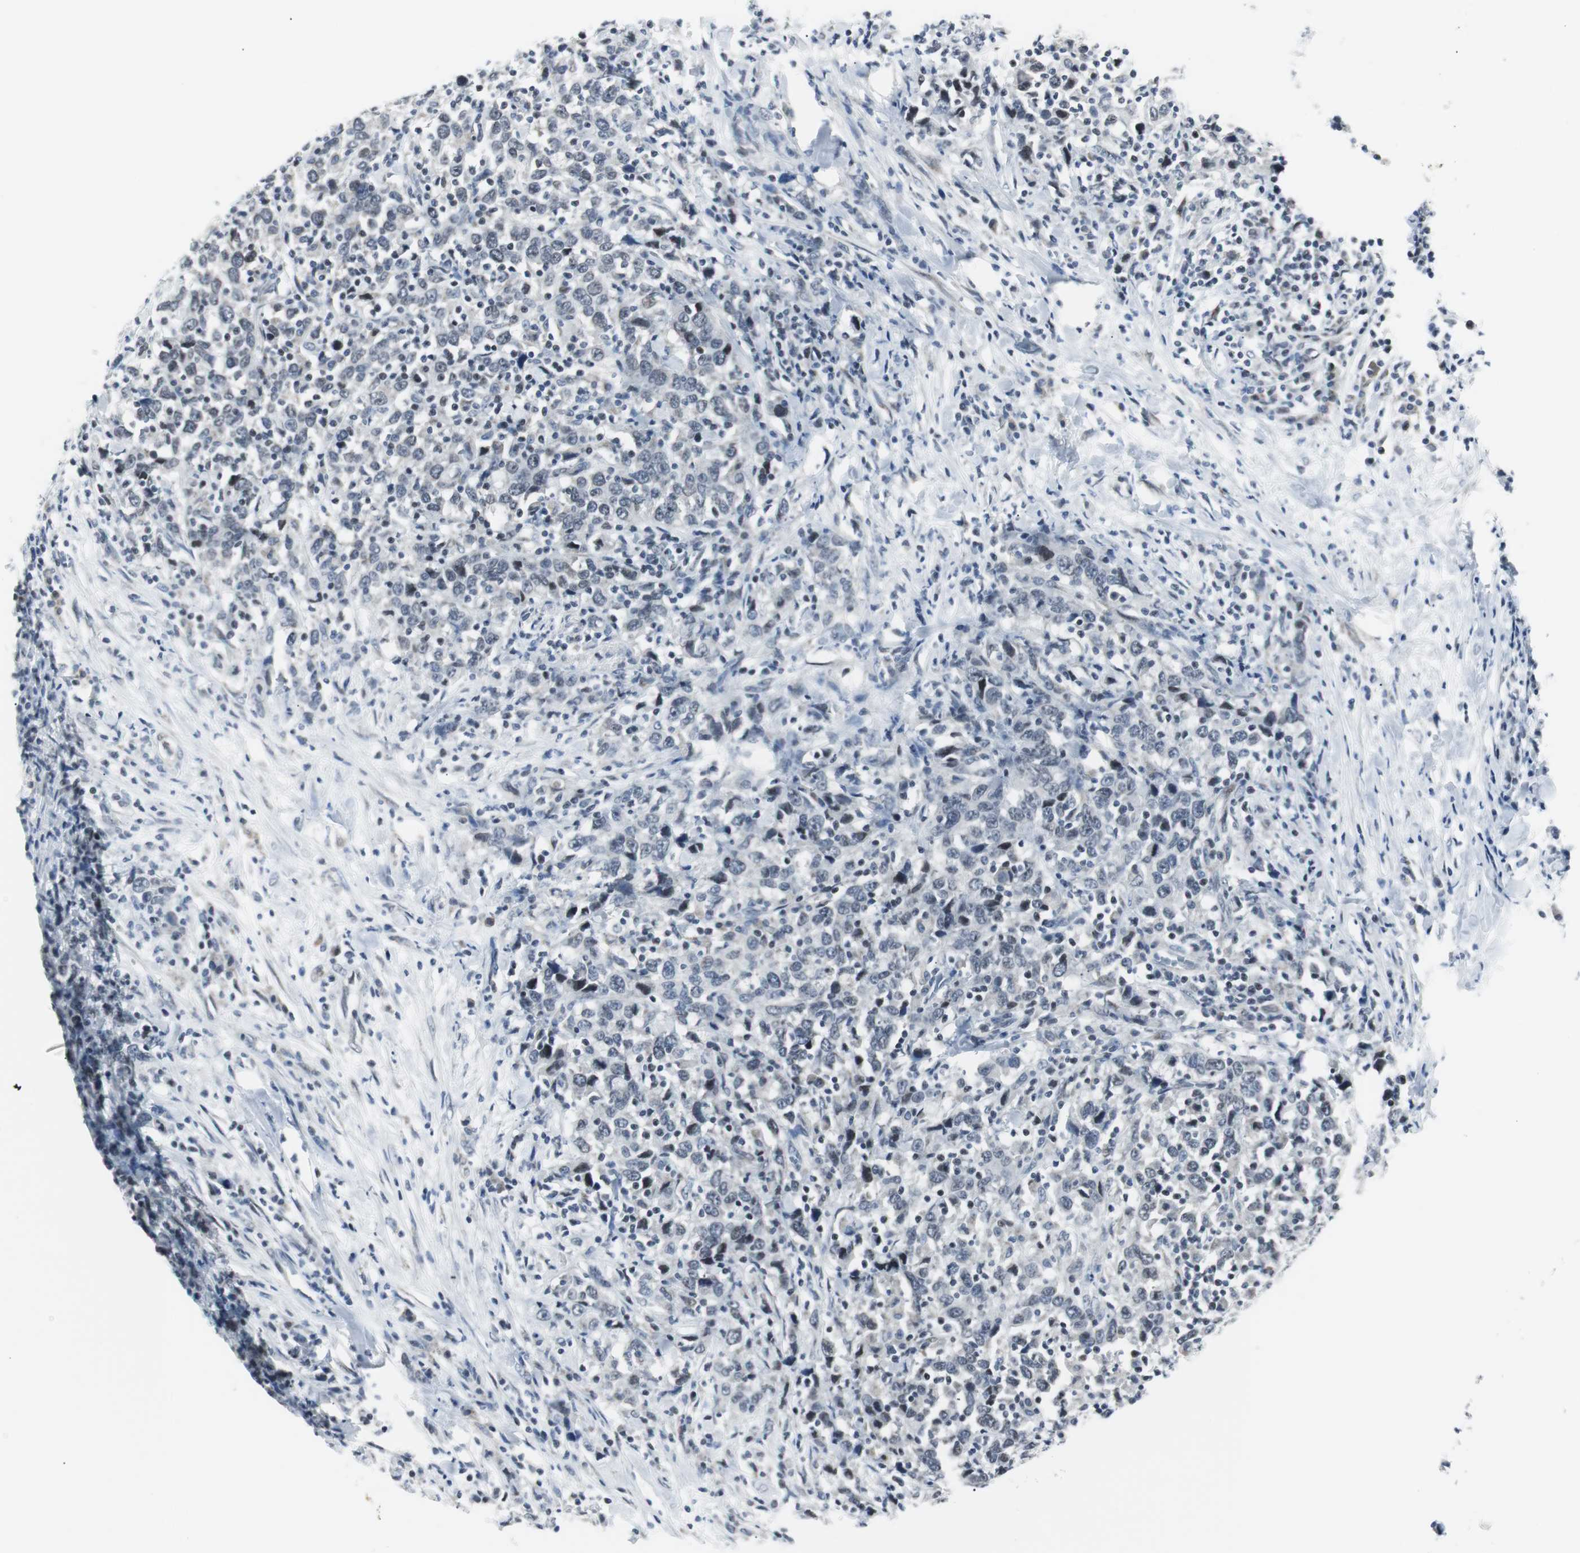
{"staining": {"intensity": "weak", "quantity": "<25%", "location": "nuclear"}, "tissue": "urothelial cancer", "cell_type": "Tumor cells", "image_type": "cancer", "snomed": [{"axis": "morphology", "description": "Urothelial carcinoma, High grade"}, {"axis": "topography", "description": "Urinary bladder"}], "caption": "This is an immunohistochemistry (IHC) photomicrograph of urothelial cancer. There is no positivity in tumor cells.", "gene": "MTA1", "patient": {"sex": "male", "age": 61}}